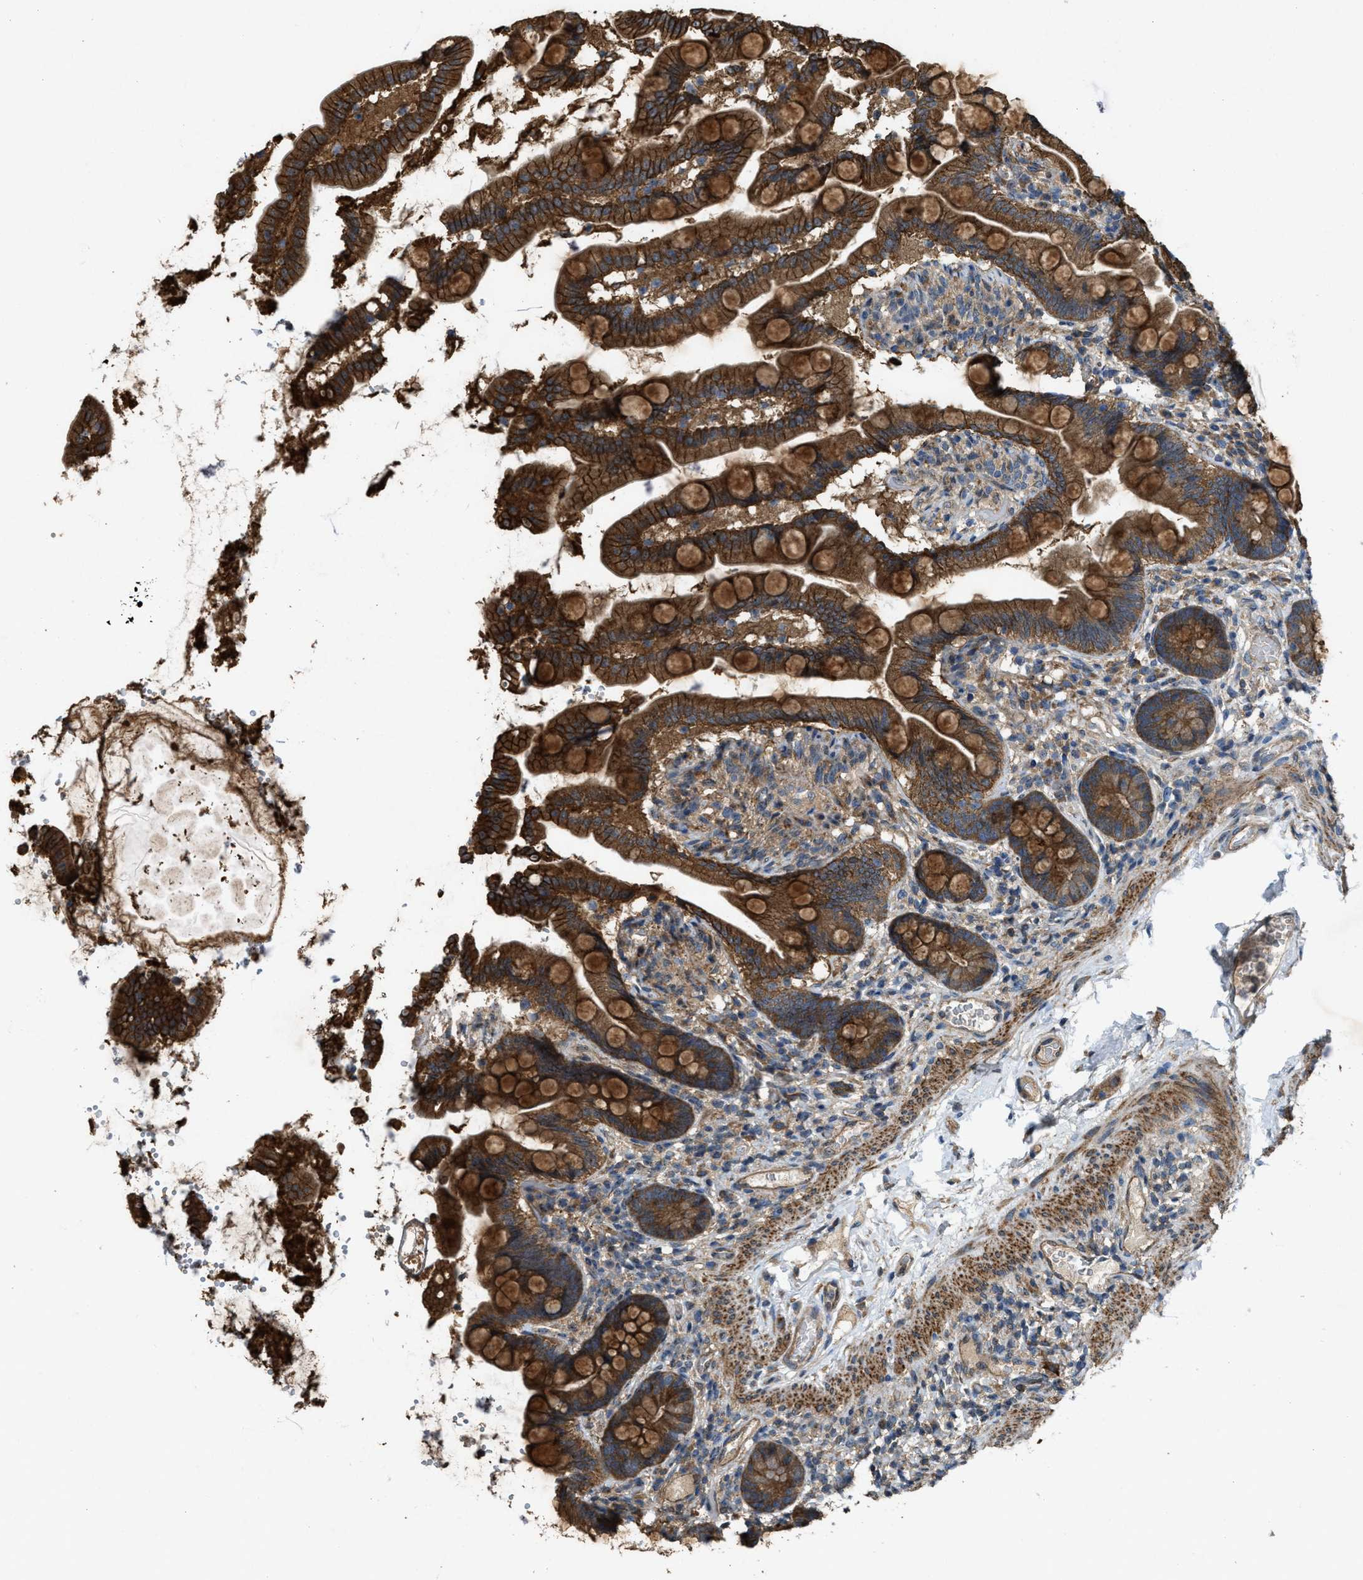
{"staining": {"intensity": "strong", "quantity": ">75%", "location": "cytoplasmic/membranous"}, "tissue": "small intestine", "cell_type": "Glandular cells", "image_type": "normal", "snomed": [{"axis": "morphology", "description": "Normal tissue, NOS"}, {"axis": "topography", "description": "Small intestine"}], "caption": "A brown stain shows strong cytoplasmic/membranous staining of a protein in glandular cells of unremarkable small intestine.", "gene": "PDP2", "patient": {"sex": "female", "age": 56}}